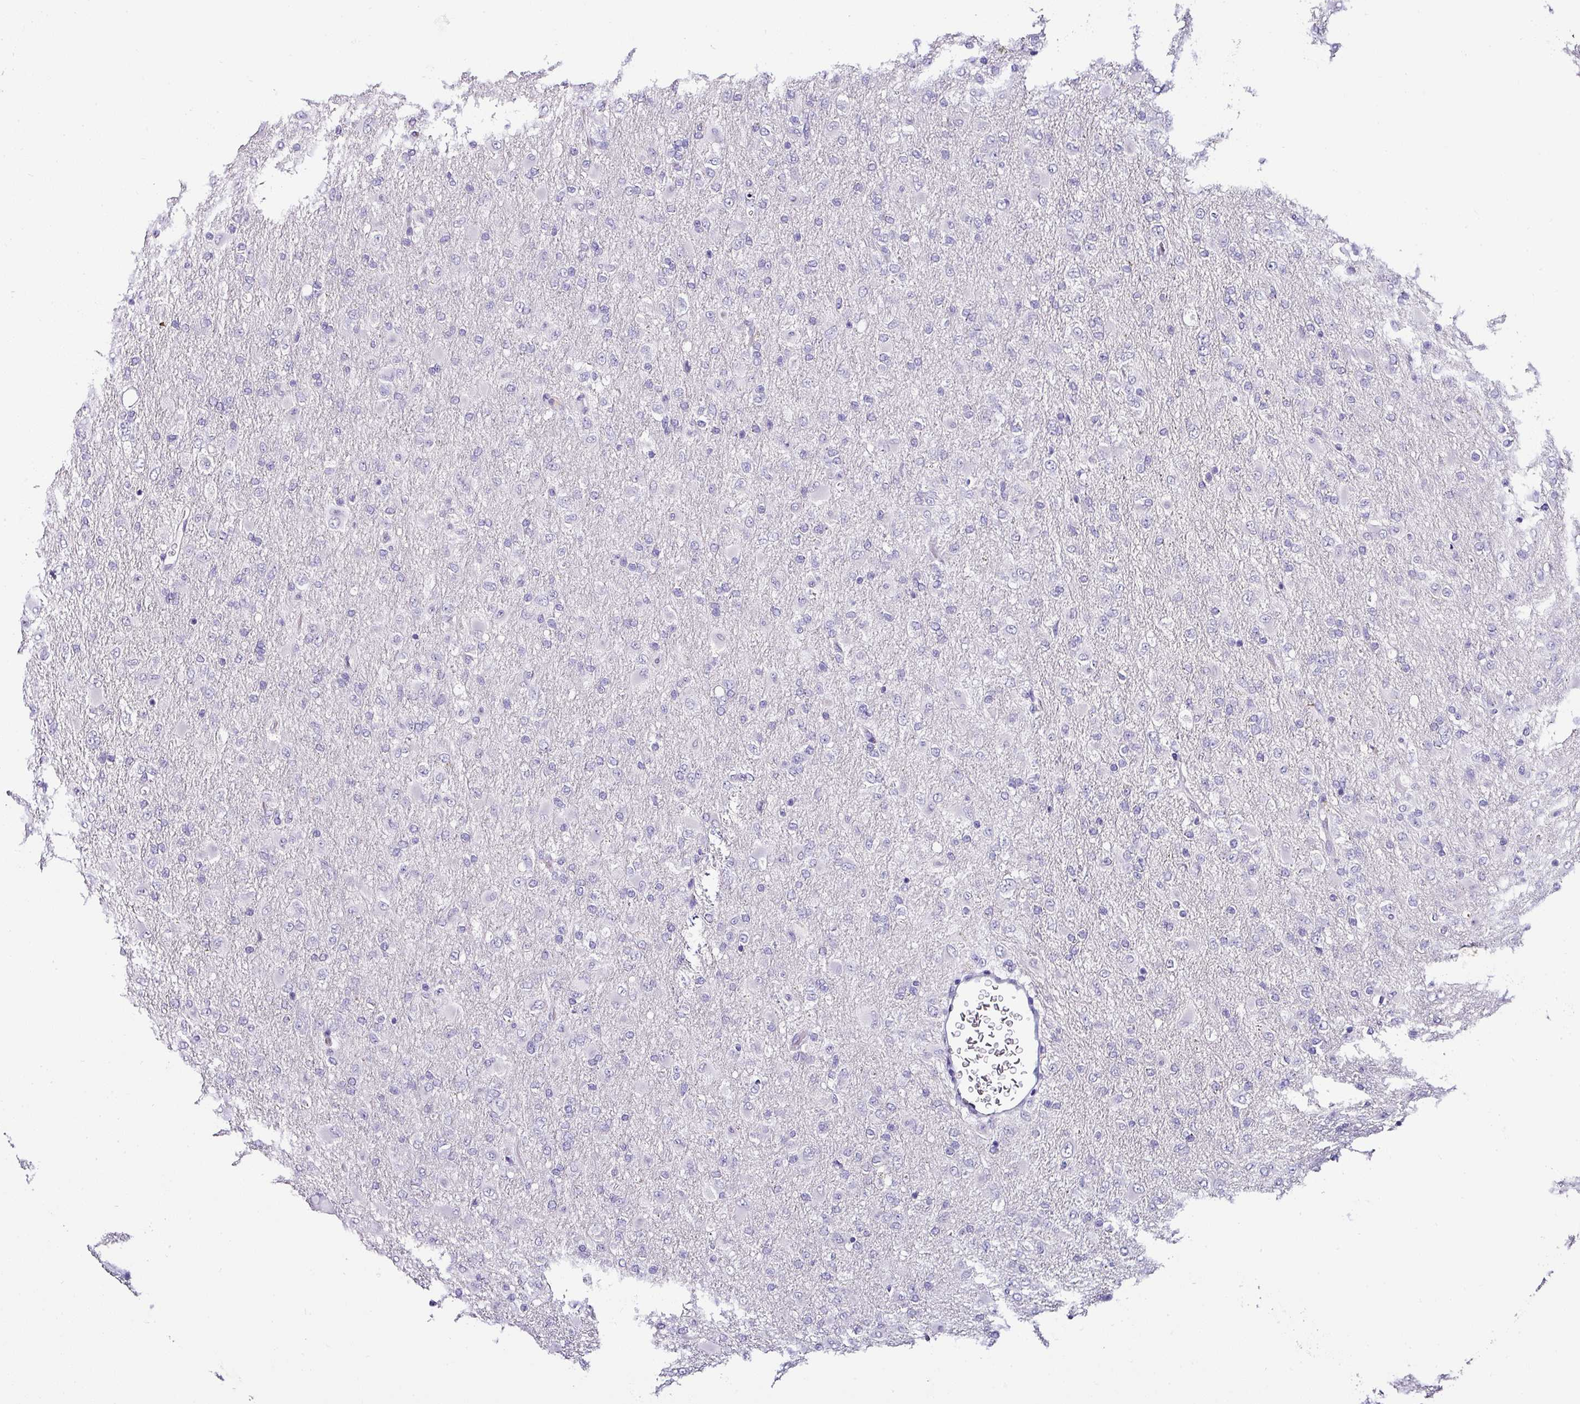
{"staining": {"intensity": "negative", "quantity": "none", "location": "none"}, "tissue": "glioma", "cell_type": "Tumor cells", "image_type": "cancer", "snomed": [{"axis": "morphology", "description": "Glioma, malignant, Low grade"}, {"axis": "topography", "description": "Brain"}], "caption": "This is an immunohistochemistry histopathology image of human glioma. There is no expression in tumor cells.", "gene": "NAPSA", "patient": {"sex": "male", "age": 65}}